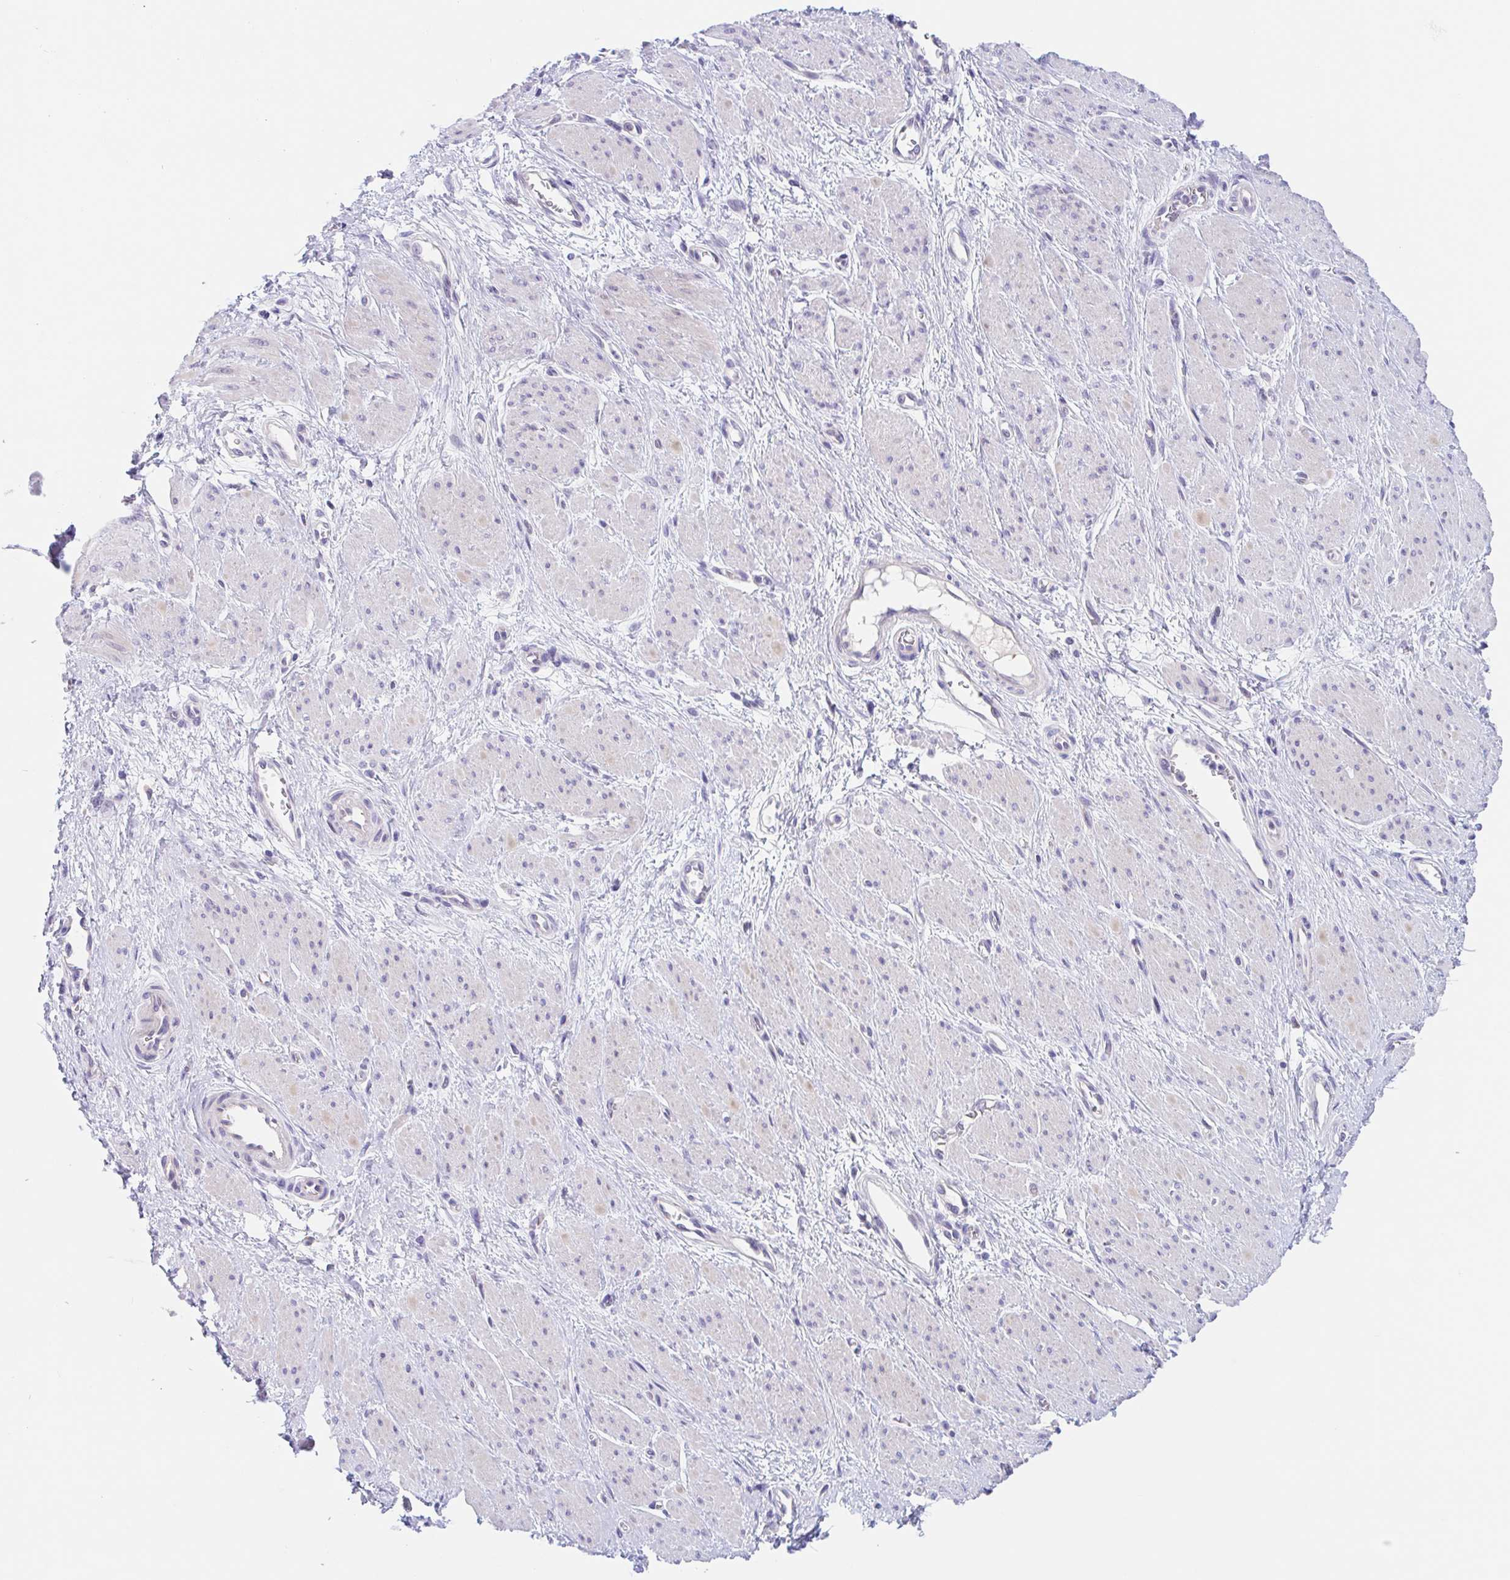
{"staining": {"intensity": "negative", "quantity": "none", "location": "none"}, "tissue": "smooth muscle", "cell_type": "Smooth muscle cells", "image_type": "normal", "snomed": [{"axis": "morphology", "description": "Normal tissue, NOS"}, {"axis": "topography", "description": "Smooth muscle"}, {"axis": "topography", "description": "Uterus"}], "caption": "This is an immunohistochemistry (IHC) image of normal human smooth muscle. There is no positivity in smooth muscle cells.", "gene": "TMEM86A", "patient": {"sex": "female", "age": 39}}